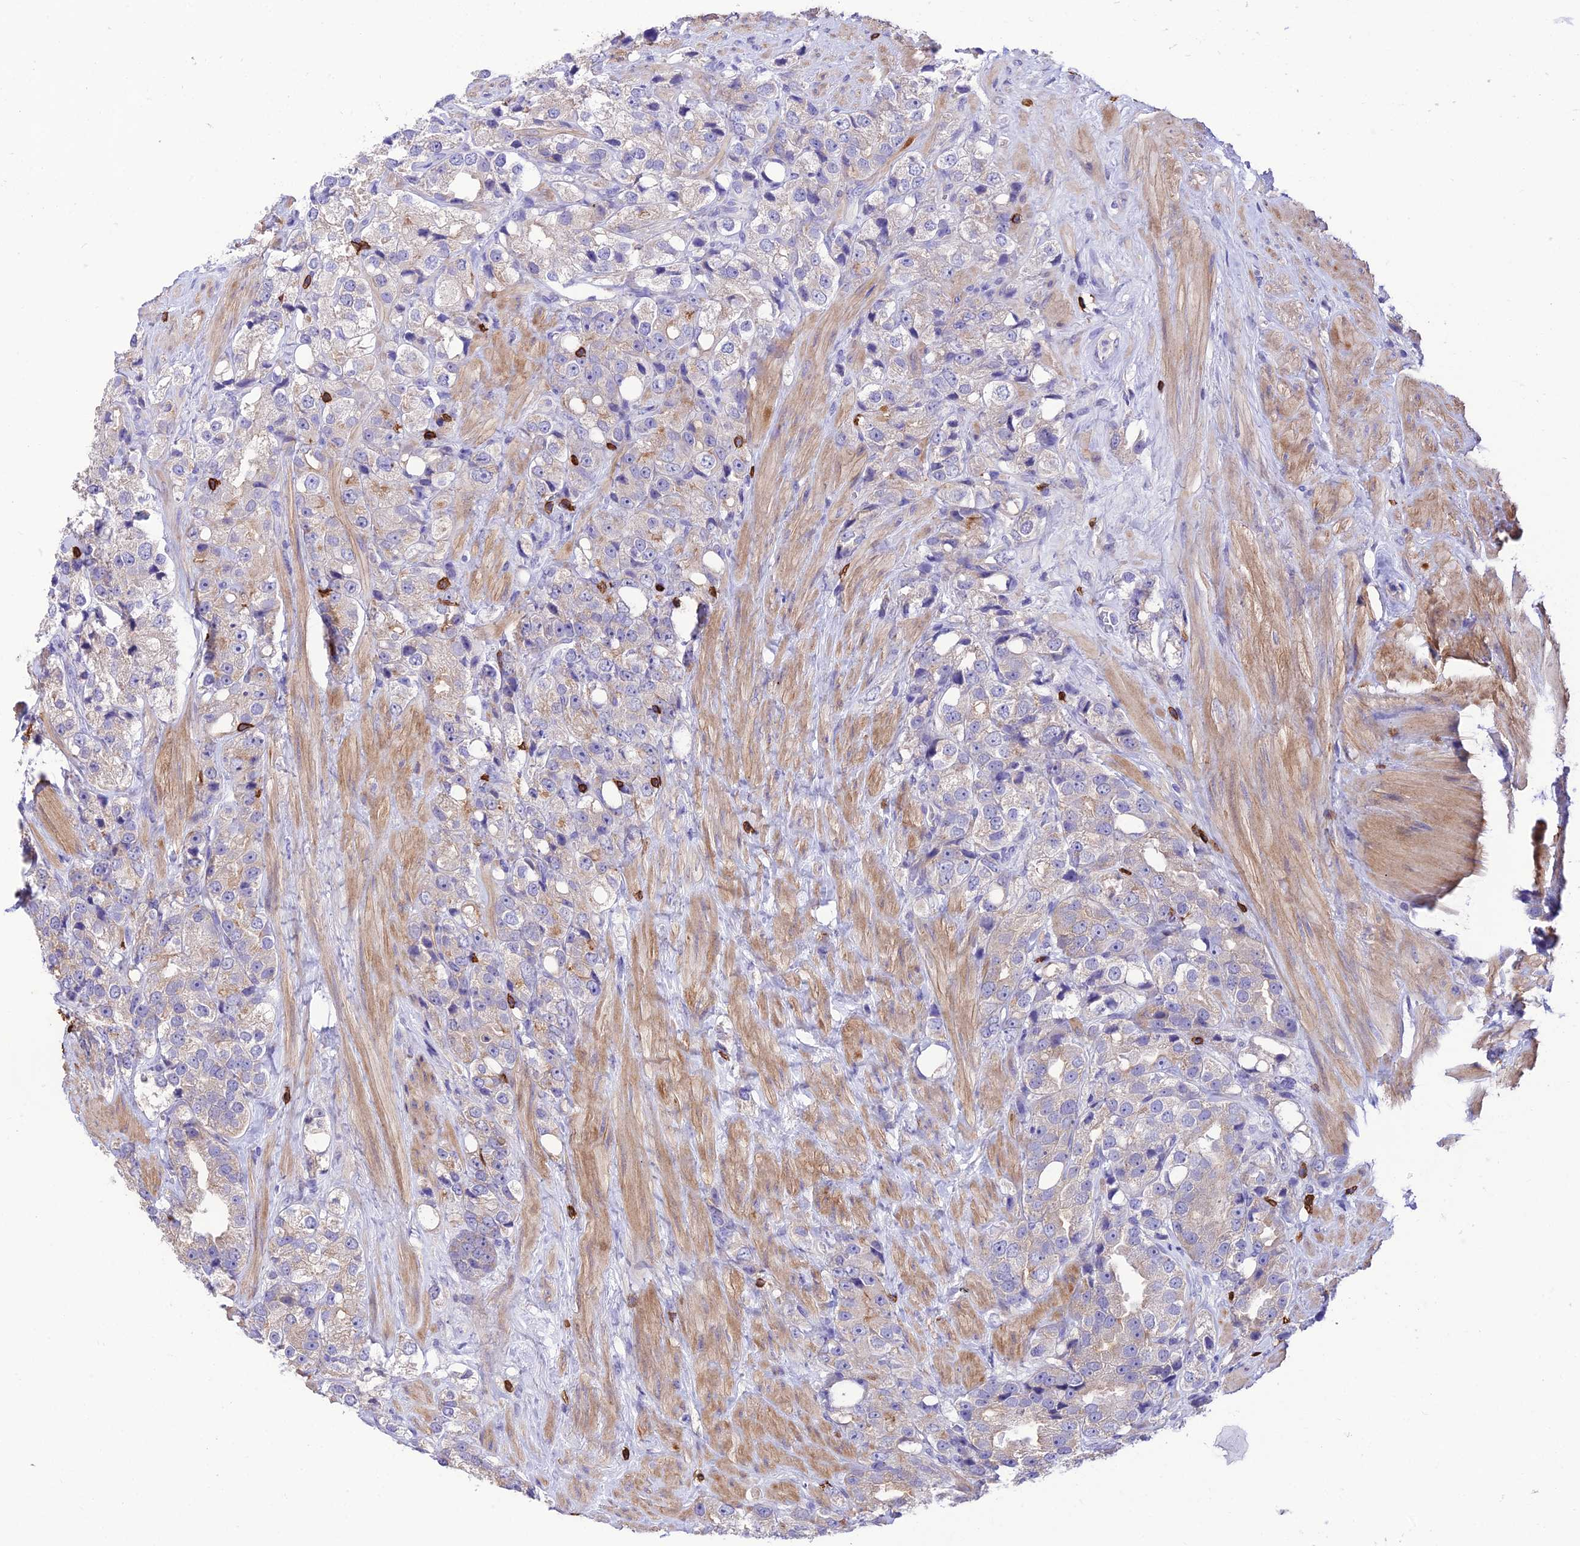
{"staining": {"intensity": "negative", "quantity": "none", "location": "none"}, "tissue": "prostate cancer", "cell_type": "Tumor cells", "image_type": "cancer", "snomed": [{"axis": "morphology", "description": "Adenocarcinoma, NOS"}, {"axis": "topography", "description": "Prostate"}], "caption": "Tumor cells show no significant positivity in prostate adenocarcinoma. Brightfield microscopy of immunohistochemistry stained with DAB (3,3'-diaminobenzidine) (brown) and hematoxylin (blue), captured at high magnification.", "gene": "PTPRCAP", "patient": {"sex": "male", "age": 79}}